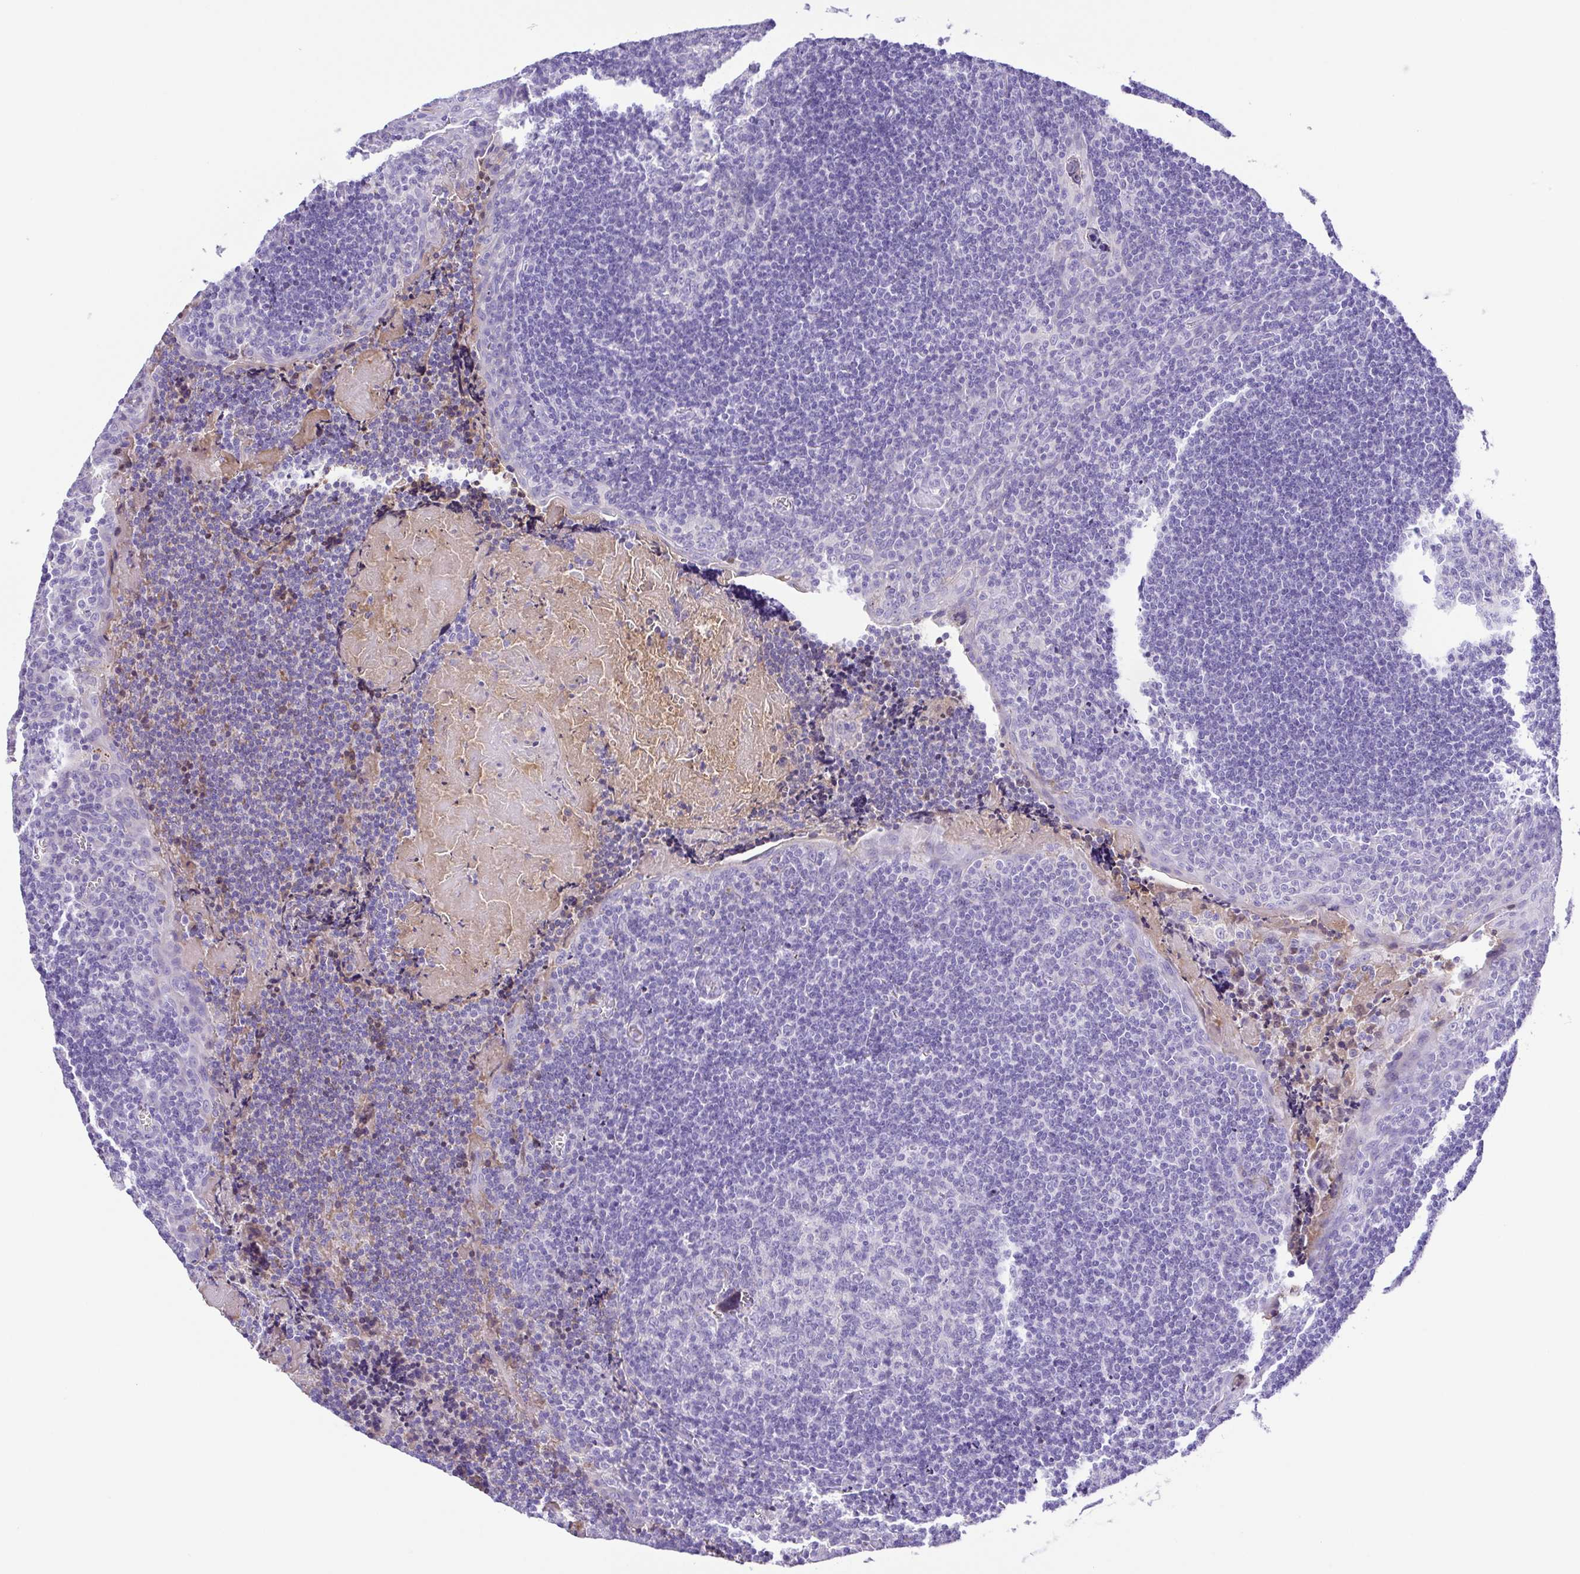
{"staining": {"intensity": "negative", "quantity": "none", "location": "none"}, "tissue": "tonsil", "cell_type": "Germinal center cells", "image_type": "normal", "snomed": [{"axis": "morphology", "description": "Normal tissue, NOS"}, {"axis": "morphology", "description": "Inflammation, NOS"}, {"axis": "topography", "description": "Tonsil"}], "caption": "This micrograph is of benign tonsil stained with immunohistochemistry to label a protein in brown with the nuclei are counter-stained blue. There is no expression in germinal center cells.", "gene": "IGFL1", "patient": {"sex": "female", "age": 31}}